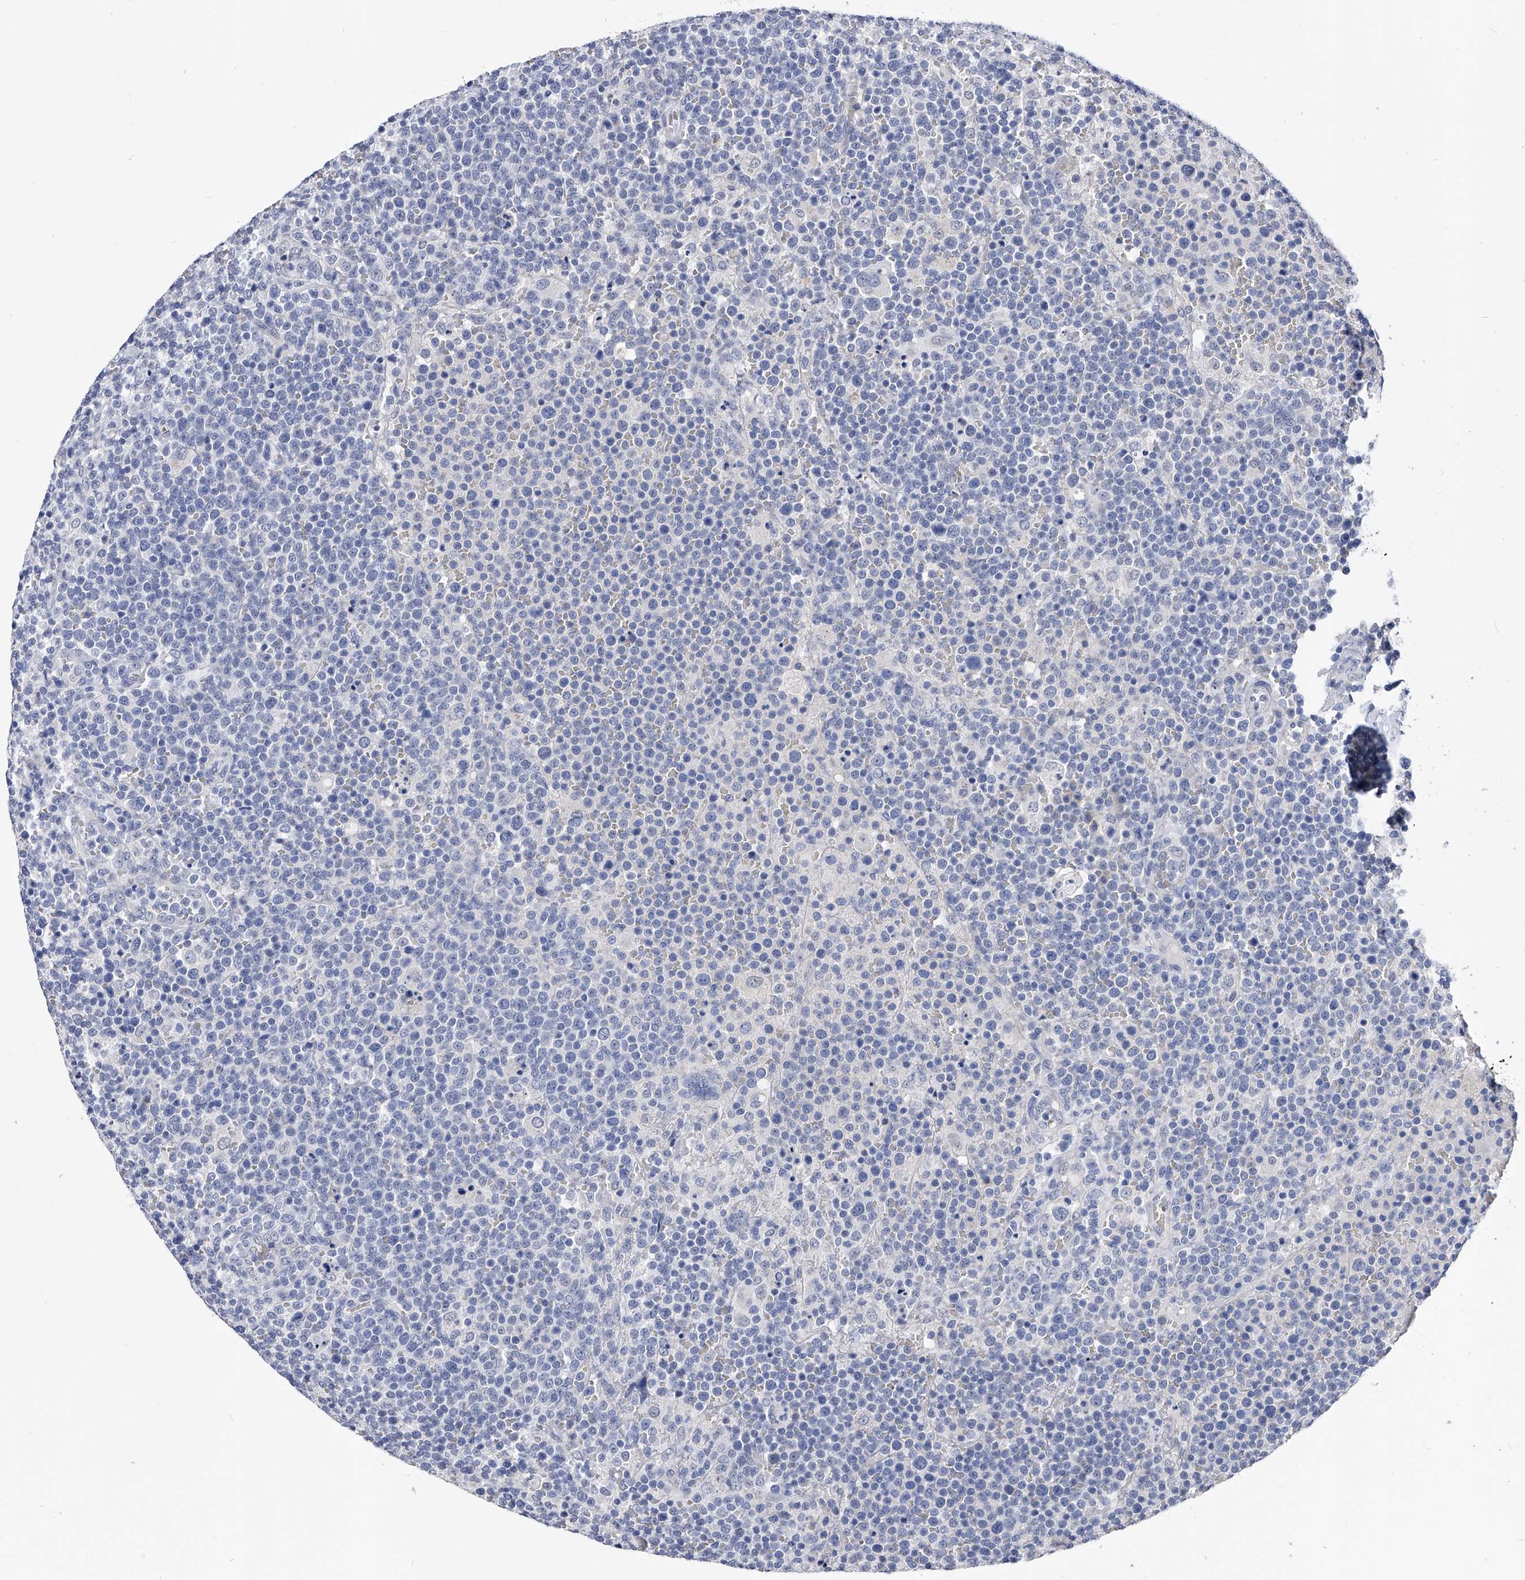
{"staining": {"intensity": "negative", "quantity": "none", "location": "none"}, "tissue": "lymphoma", "cell_type": "Tumor cells", "image_type": "cancer", "snomed": [{"axis": "morphology", "description": "Malignant lymphoma, non-Hodgkin's type, High grade"}, {"axis": "topography", "description": "Lymph node"}], "caption": "Immunohistochemistry of malignant lymphoma, non-Hodgkin's type (high-grade) demonstrates no expression in tumor cells.", "gene": "ZNF529", "patient": {"sex": "male", "age": 61}}